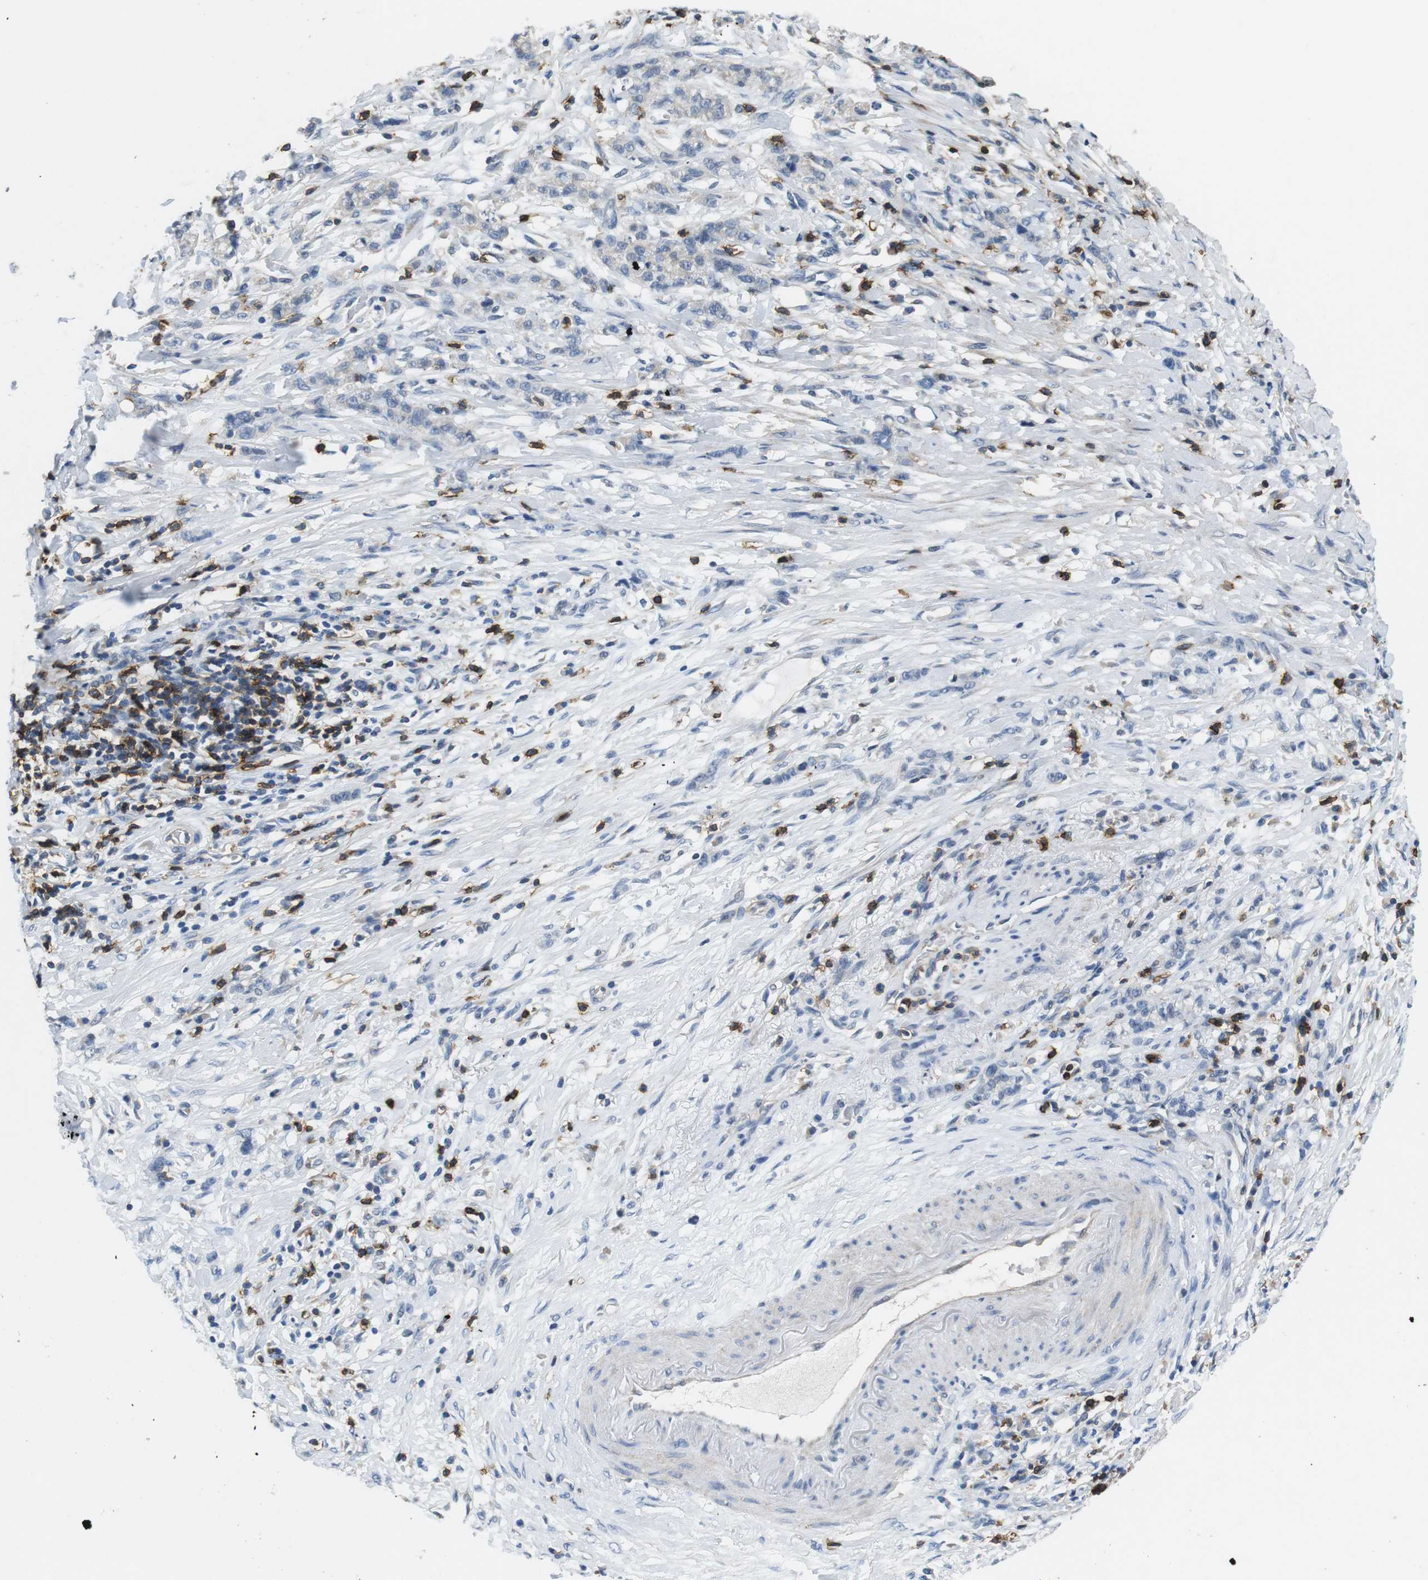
{"staining": {"intensity": "negative", "quantity": "none", "location": "none"}, "tissue": "stomach cancer", "cell_type": "Tumor cells", "image_type": "cancer", "snomed": [{"axis": "morphology", "description": "Adenocarcinoma, NOS"}, {"axis": "topography", "description": "Stomach, lower"}], "caption": "Protein analysis of stomach adenocarcinoma demonstrates no significant positivity in tumor cells.", "gene": "CD6", "patient": {"sex": "male", "age": 88}}